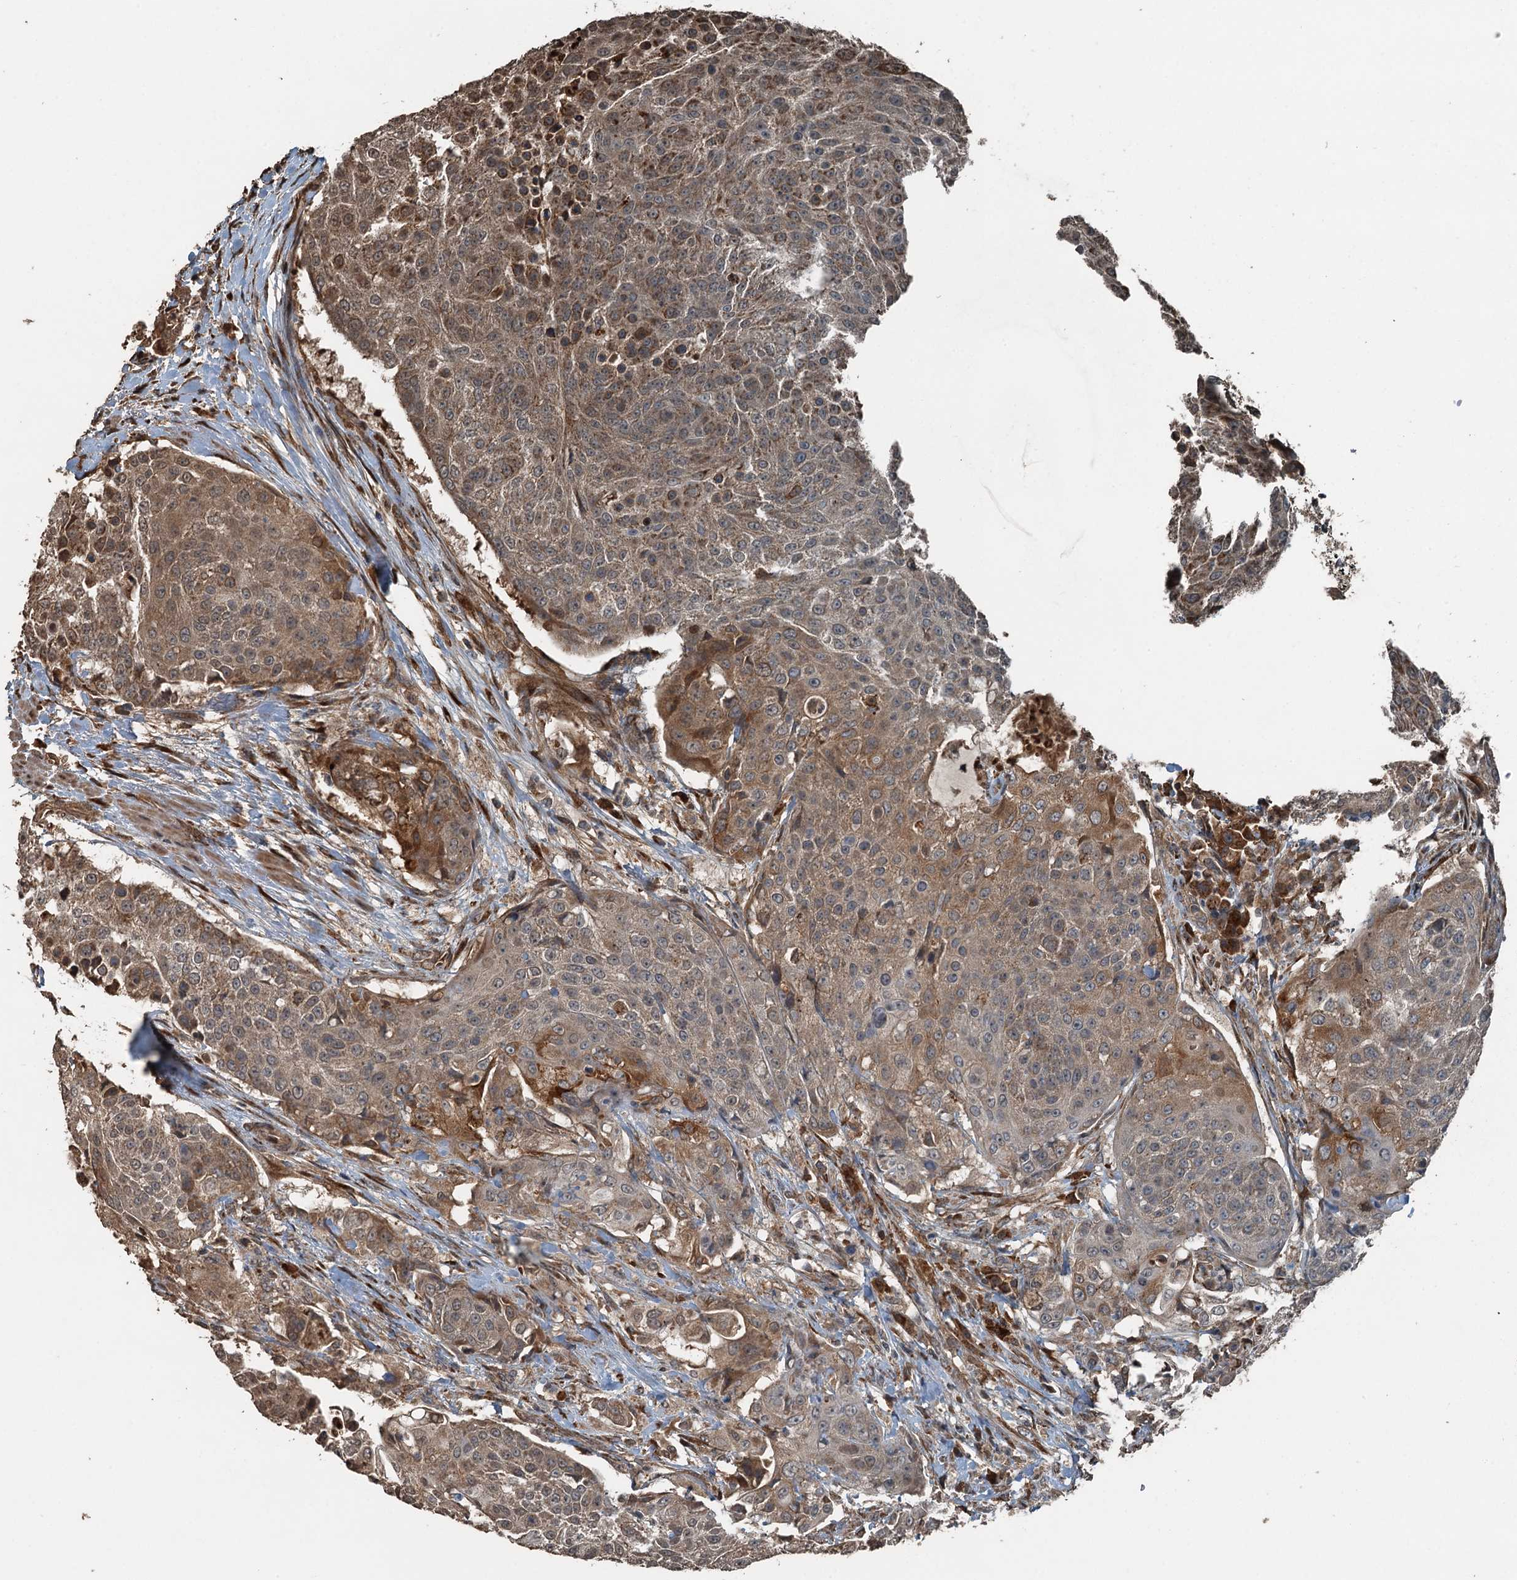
{"staining": {"intensity": "moderate", "quantity": ">75%", "location": "cytoplasmic/membranous,nuclear"}, "tissue": "urothelial cancer", "cell_type": "Tumor cells", "image_type": "cancer", "snomed": [{"axis": "morphology", "description": "Urothelial carcinoma, High grade"}, {"axis": "topography", "description": "Urinary bladder"}], "caption": "IHC (DAB (3,3'-diaminobenzidine)) staining of urothelial cancer exhibits moderate cytoplasmic/membranous and nuclear protein positivity in about >75% of tumor cells.", "gene": "TCTN1", "patient": {"sex": "female", "age": 63}}